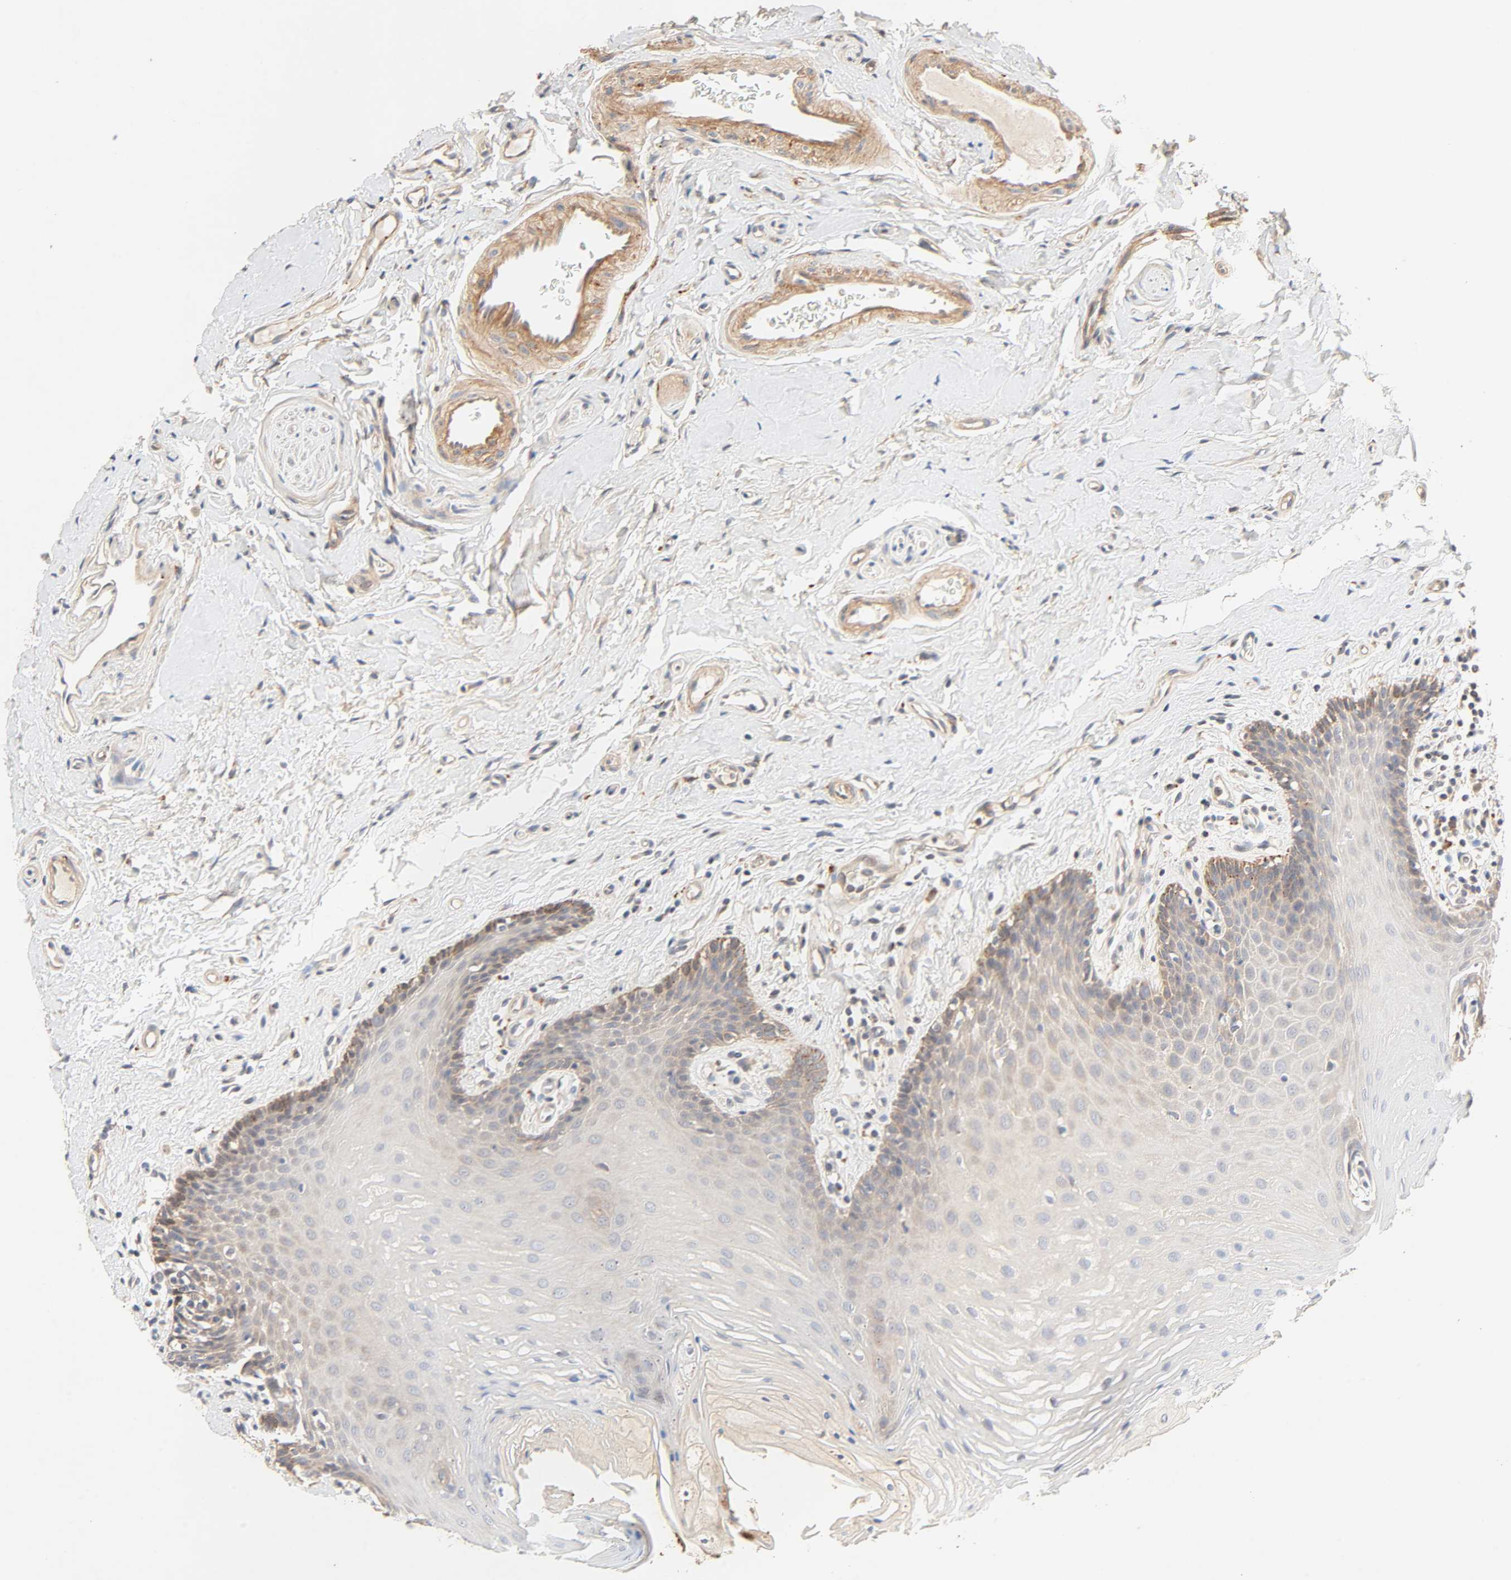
{"staining": {"intensity": "moderate", "quantity": "25%-75%", "location": "cytoplasmic/membranous"}, "tissue": "oral mucosa", "cell_type": "Squamous epithelial cells", "image_type": "normal", "snomed": [{"axis": "morphology", "description": "Normal tissue, NOS"}, {"axis": "topography", "description": "Oral tissue"}], "caption": "This histopathology image demonstrates IHC staining of normal oral mucosa, with medium moderate cytoplasmic/membranous staining in approximately 25%-75% of squamous epithelial cells.", "gene": "MAPK6", "patient": {"sex": "male", "age": 62}}